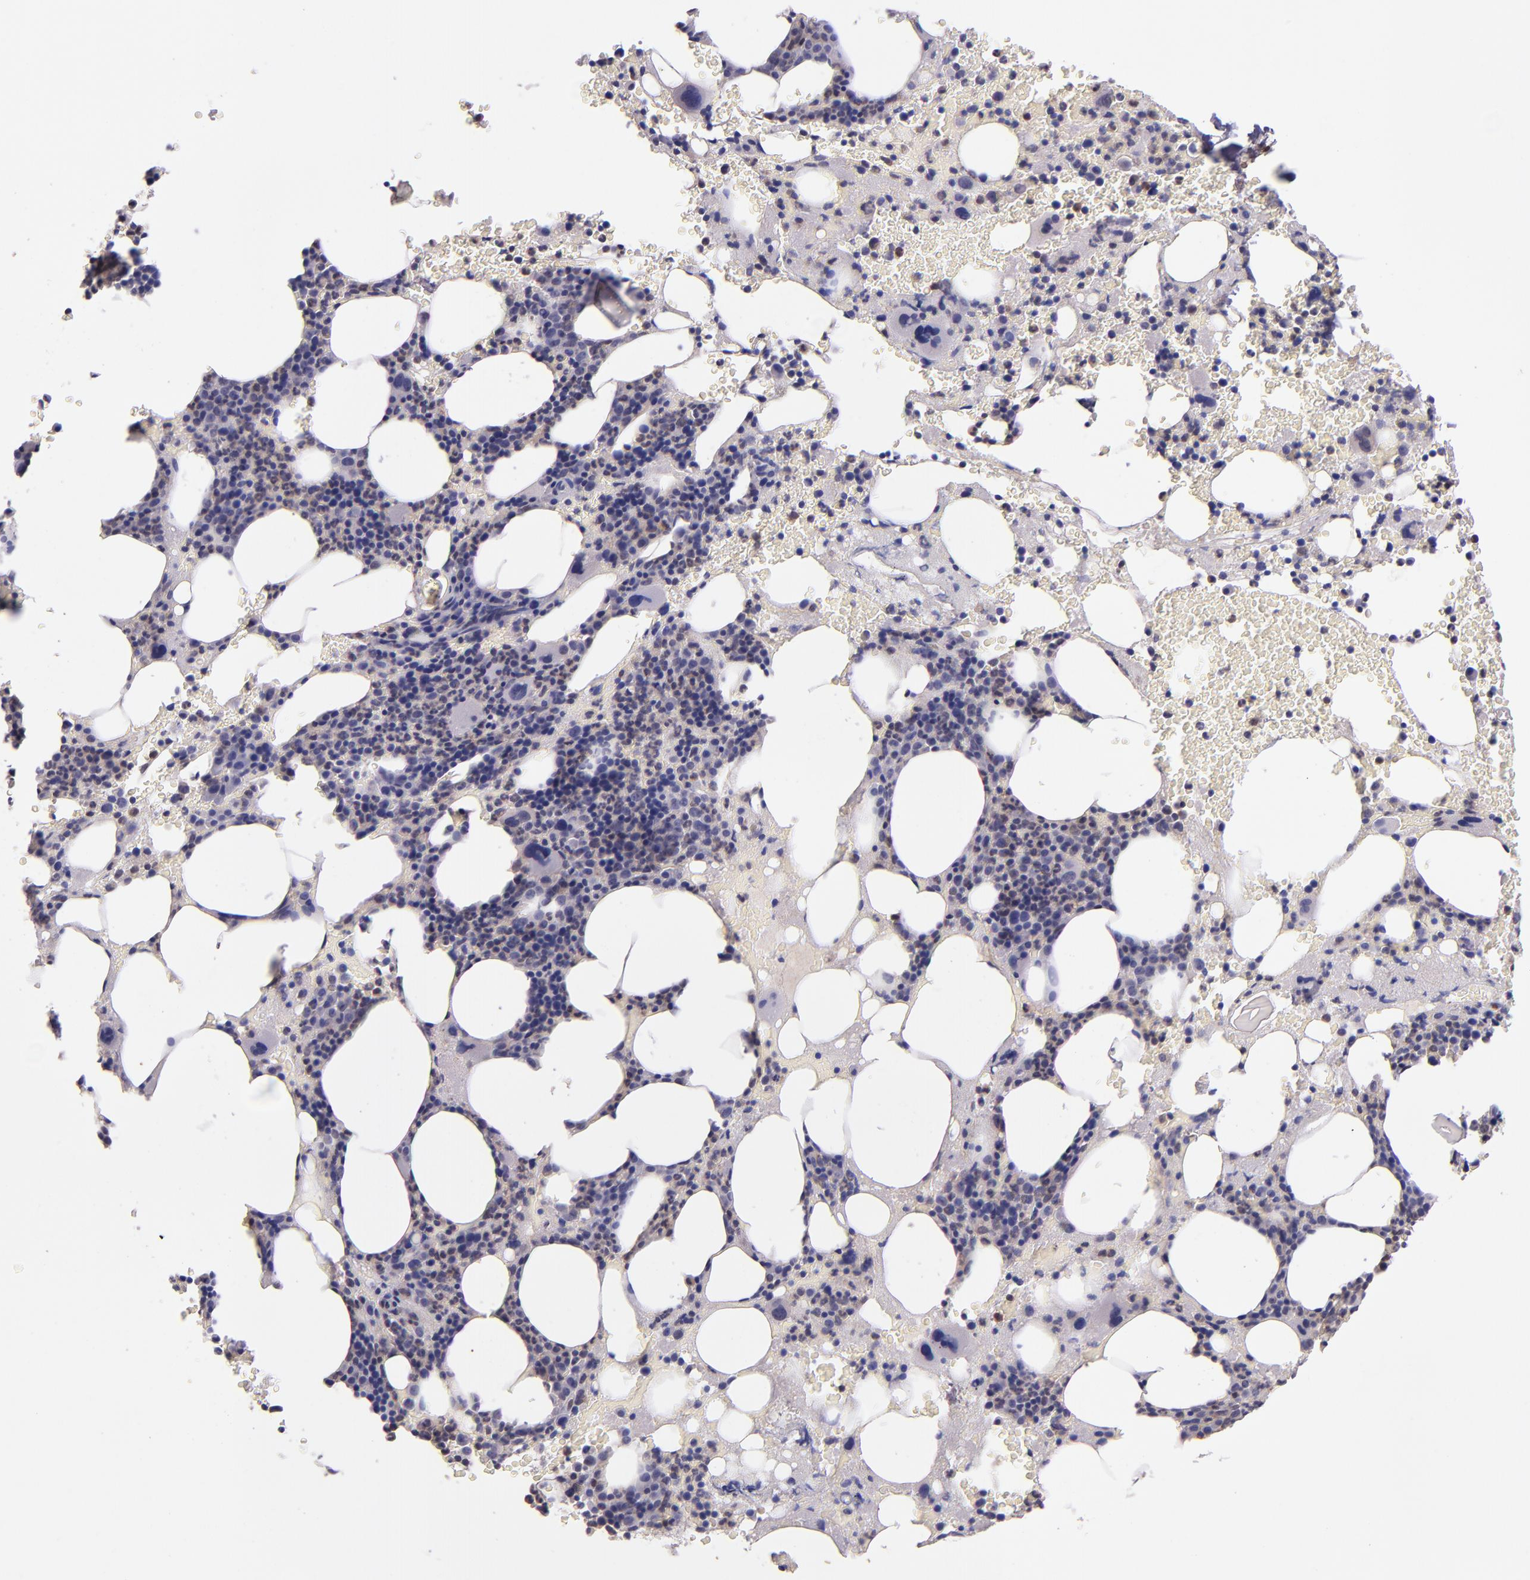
{"staining": {"intensity": "moderate", "quantity": "25%-75%", "location": "nuclear"}, "tissue": "bone marrow", "cell_type": "Hematopoietic cells", "image_type": "normal", "snomed": [{"axis": "morphology", "description": "Normal tissue, NOS"}, {"axis": "topography", "description": "Bone marrow"}], "caption": "A high-resolution histopathology image shows immunohistochemistry staining of normal bone marrow, which exhibits moderate nuclear expression in approximately 25%-75% of hematopoietic cells.", "gene": "STAT6", "patient": {"sex": "male", "age": 82}}